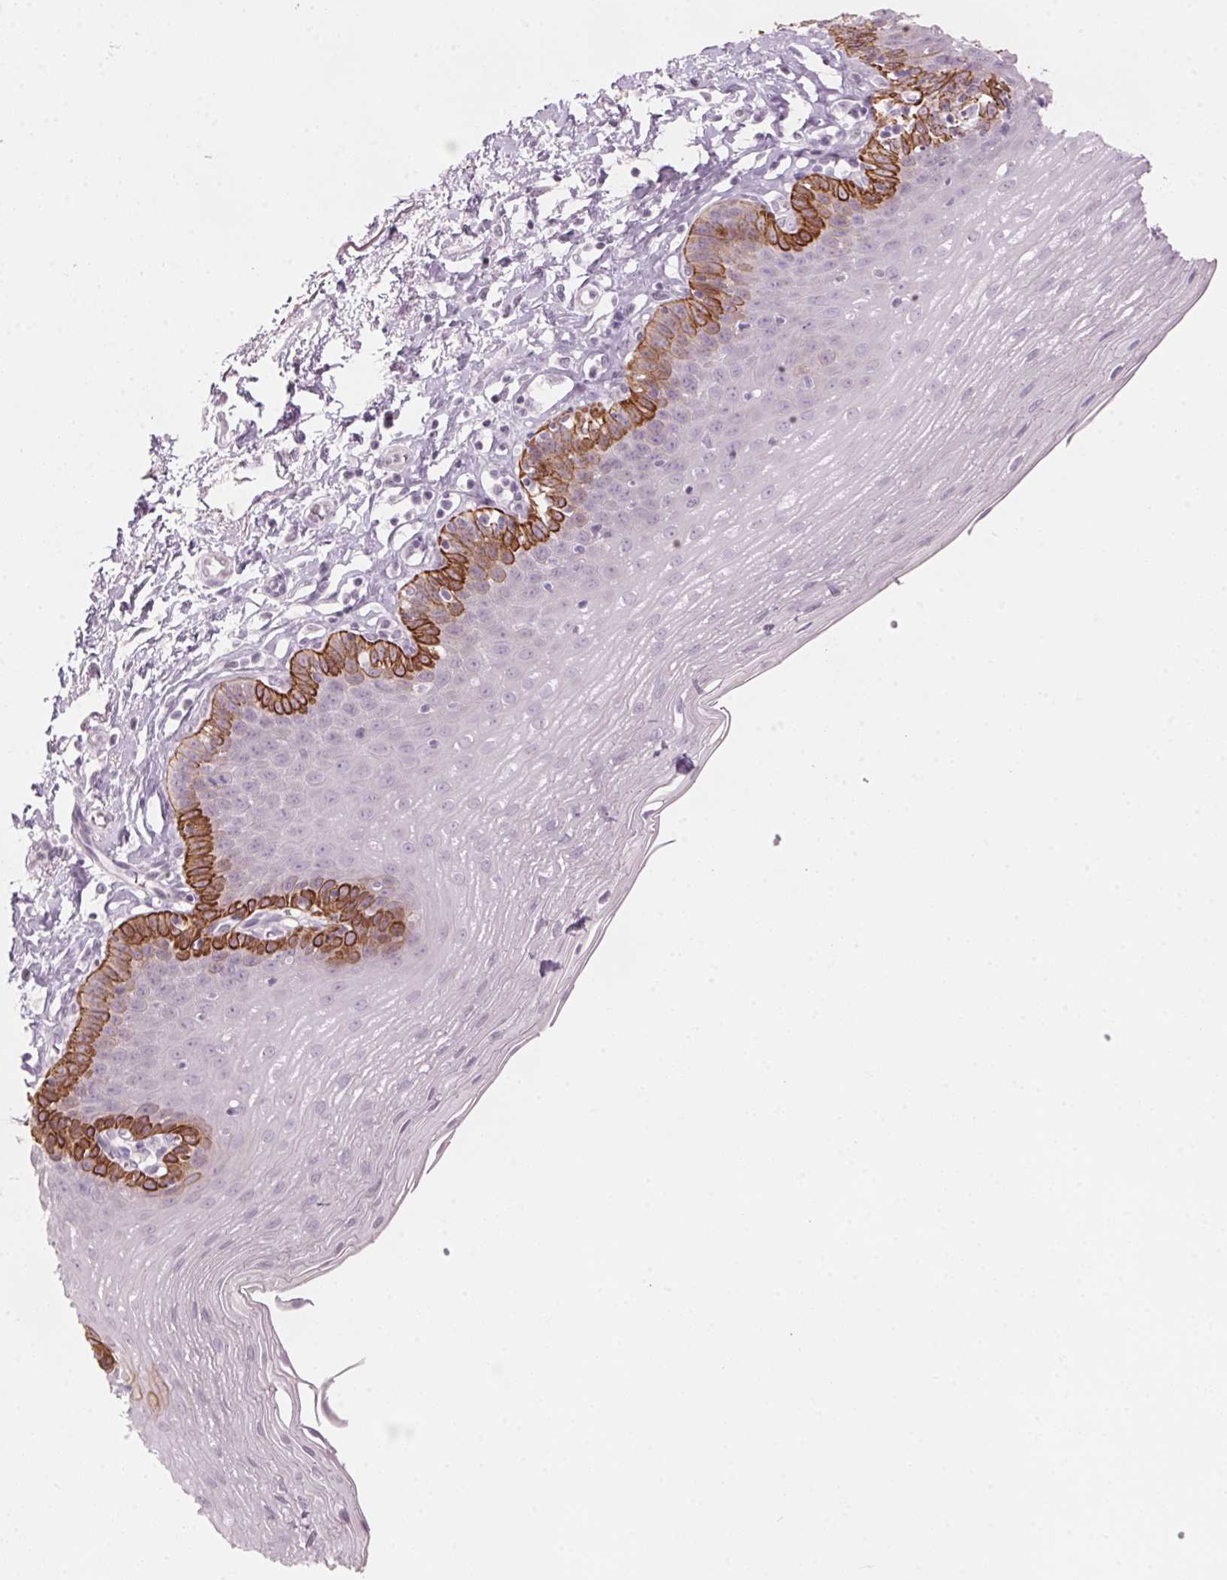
{"staining": {"intensity": "strong", "quantity": "25%-75%", "location": "cytoplasmic/membranous"}, "tissue": "esophagus", "cell_type": "Squamous epithelial cells", "image_type": "normal", "snomed": [{"axis": "morphology", "description": "Normal tissue, NOS"}, {"axis": "topography", "description": "Esophagus"}], "caption": "Squamous epithelial cells reveal high levels of strong cytoplasmic/membranous positivity in approximately 25%-75% of cells in normal human esophagus.", "gene": "SCTR", "patient": {"sex": "female", "age": 81}}